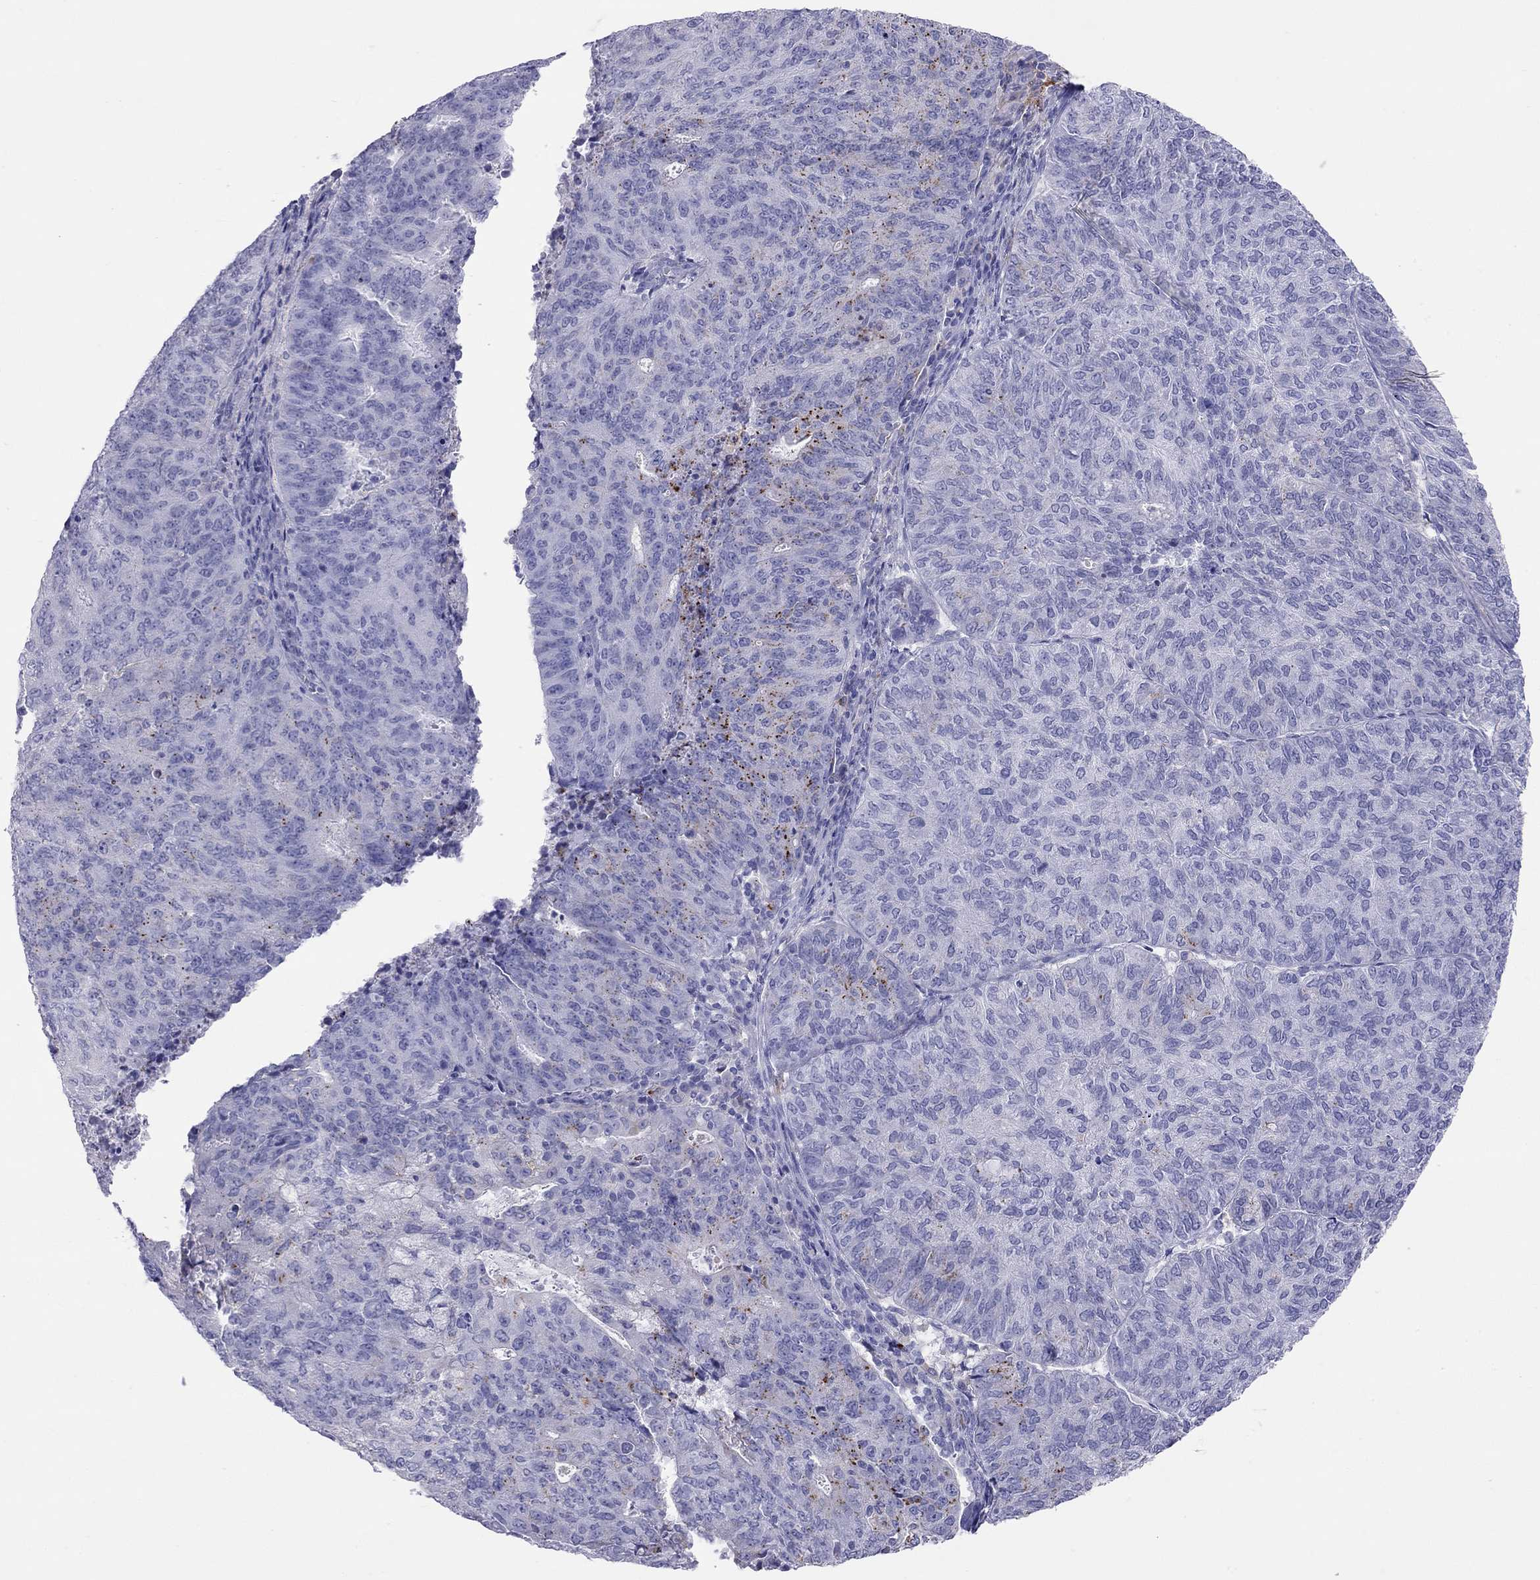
{"staining": {"intensity": "negative", "quantity": "none", "location": "none"}, "tissue": "endometrial cancer", "cell_type": "Tumor cells", "image_type": "cancer", "snomed": [{"axis": "morphology", "description": "Adenocarcinoma, NOS"}, {"axis": "topography", "description": "Endometrium"}], "caption": "This is an immunohistochemistry image of human adenocarcinoma (endometrial). There is no positivity in tumor cells.", "gene": "HLA-DQB2", "patient": {"sex": "female", "age": 82}}